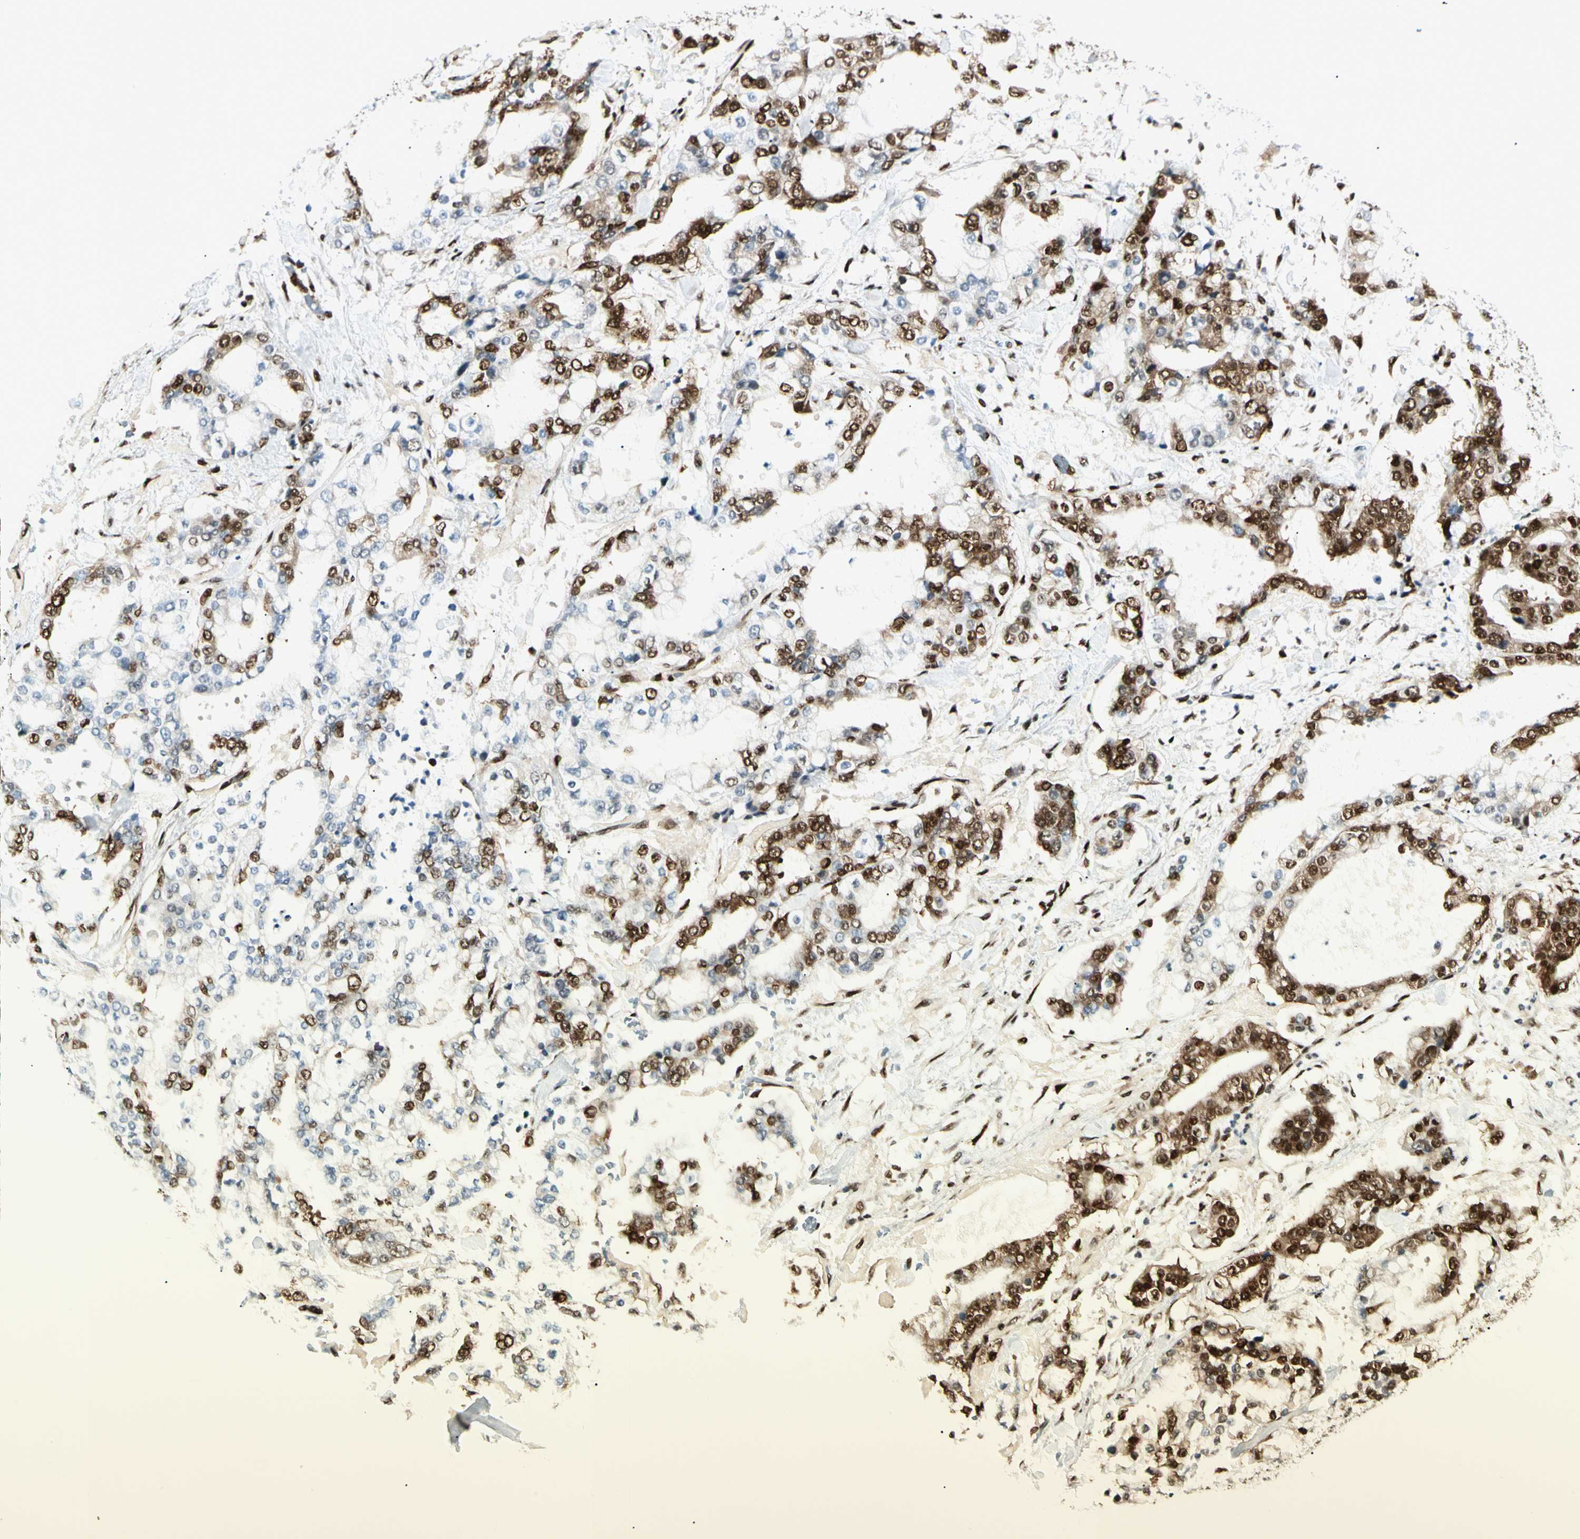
{"staining": {"intensity": "strong", "quantity": ">75%", "location": "cytoplasmic/membranous,nuclear"}, "tissue": "stomach cancer", "cell_type": "Tumor cells", "image_type": "cancer", "snomed": [{"axis": "morphology", "description": "Normal tissue, NOS"}, {"axis": "morphology", "description": "Adenocarcinoma, NOS"}, {"axis": "topography", "description": "Stomach, upper"}, {"axis": "topography", "description": "Stomach"}], "caption": "Adenocarcinoma (stomach) tissue shows strong cytoplasmic/membranous and nuclear staining in about >75% of tumor cells", "gene": "FUS", "patient": {"sex": "male", "age": 76}}